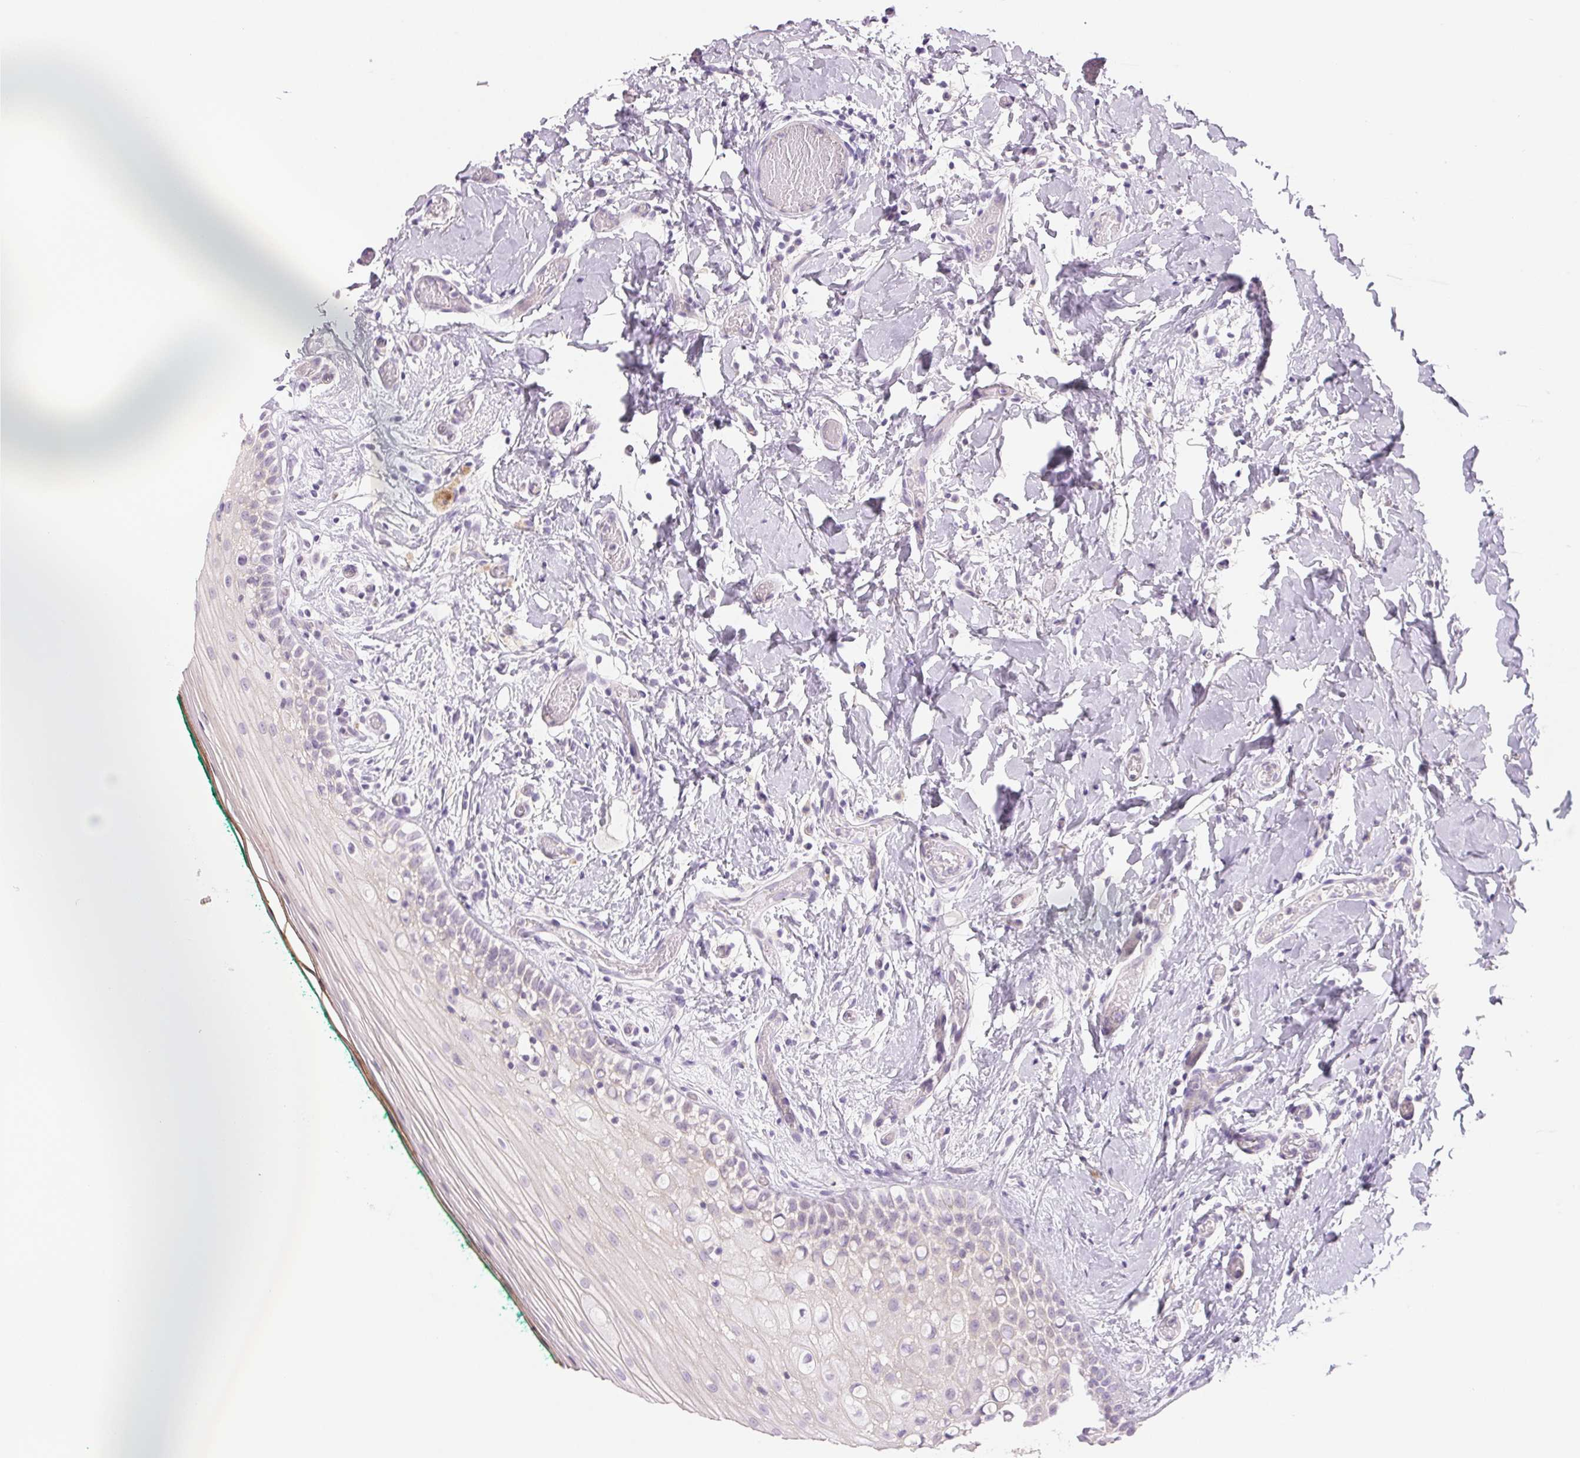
{"staining": {"intensity": "negative", "quantity": "none", "location": "none"}, "tissue": "oral mucosa", "cell_type": "Squamous epithelial cells", "image_type": "normal", "snomed": [{"axis": "morphology", "description": "Normal tissue, NOS"}, {"axis": "topography", "description": "Oral tissue"}], "caption": "Immunohistochemistry (IHC) micrograph of unremarkable oral mucosa: oral mucosa stained with DAB (3,3'-diaminobenzidine) shows no significant protein positivity in squamous epithelial cells. (Stains: DAB (3,3'-diaminobenzidine) immunohistochemistry with hematoxylin counter stain, Microscopy: brightfield microscopy at high magnification).", "gene": "CCDC168", "patient": {"sex": "female", "age": 83}}